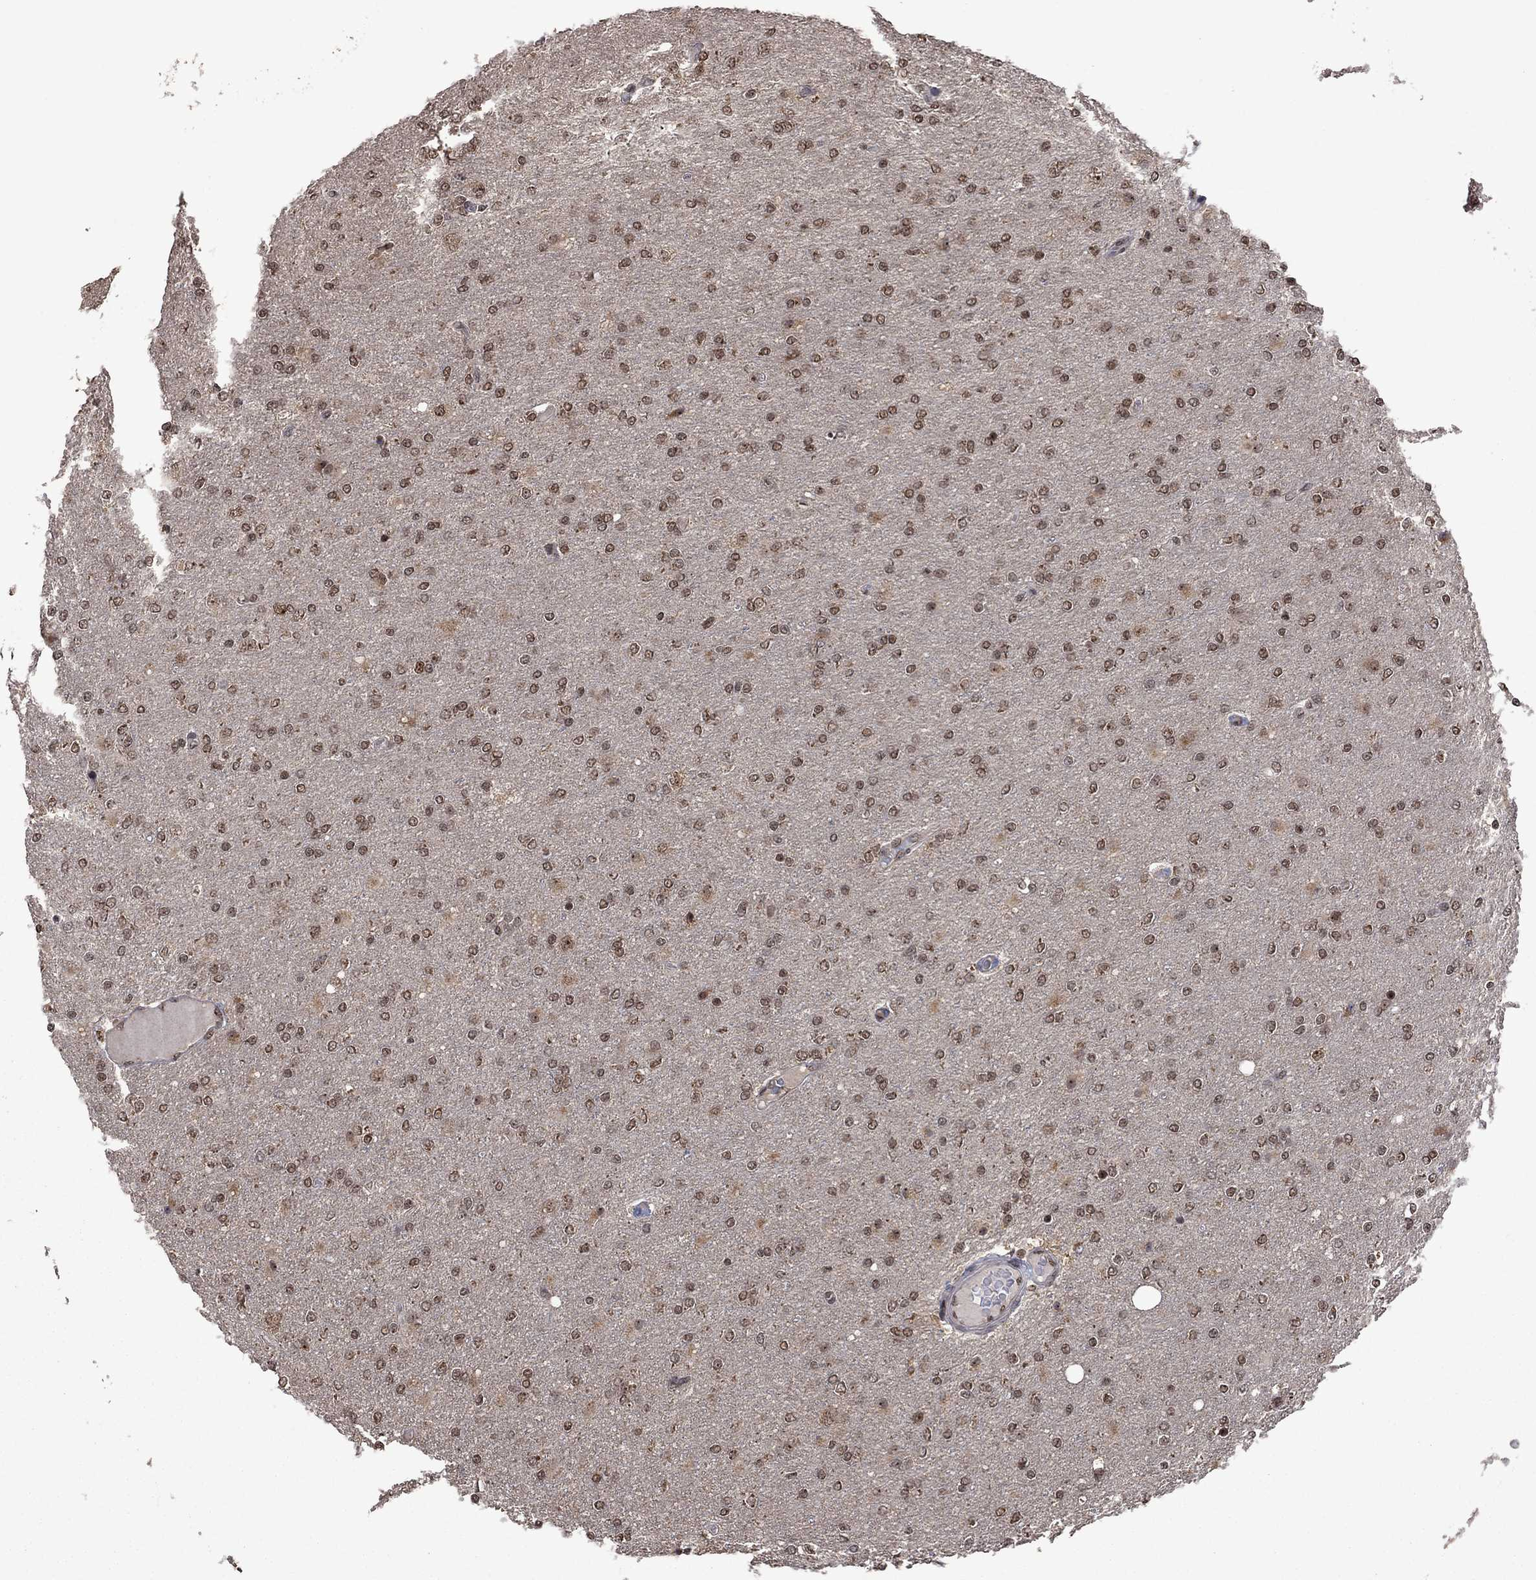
{"staining": {"intensity": "moderate", "quantity": ">75%", "location": "nuclear"}, "tissue": "glioma", "cell_type": "Tumor cells", "image_type": "cancer", "snomed": [{"axis": "morphology", "description": "Glioma, malignant, High grade"}, {"axis": "topography", "description": "Cerebral cortex"}], "caption": "This image reveals malignant high-grade glioma stained with immunohistochemistry (IHC) to label a protein in brown. The nuclear of tumor cells show moderate positivity for the protein. Nuclei are counter-stained blue.", "gene": "FBL", "patient": {"sex": "male", "age": 70}}